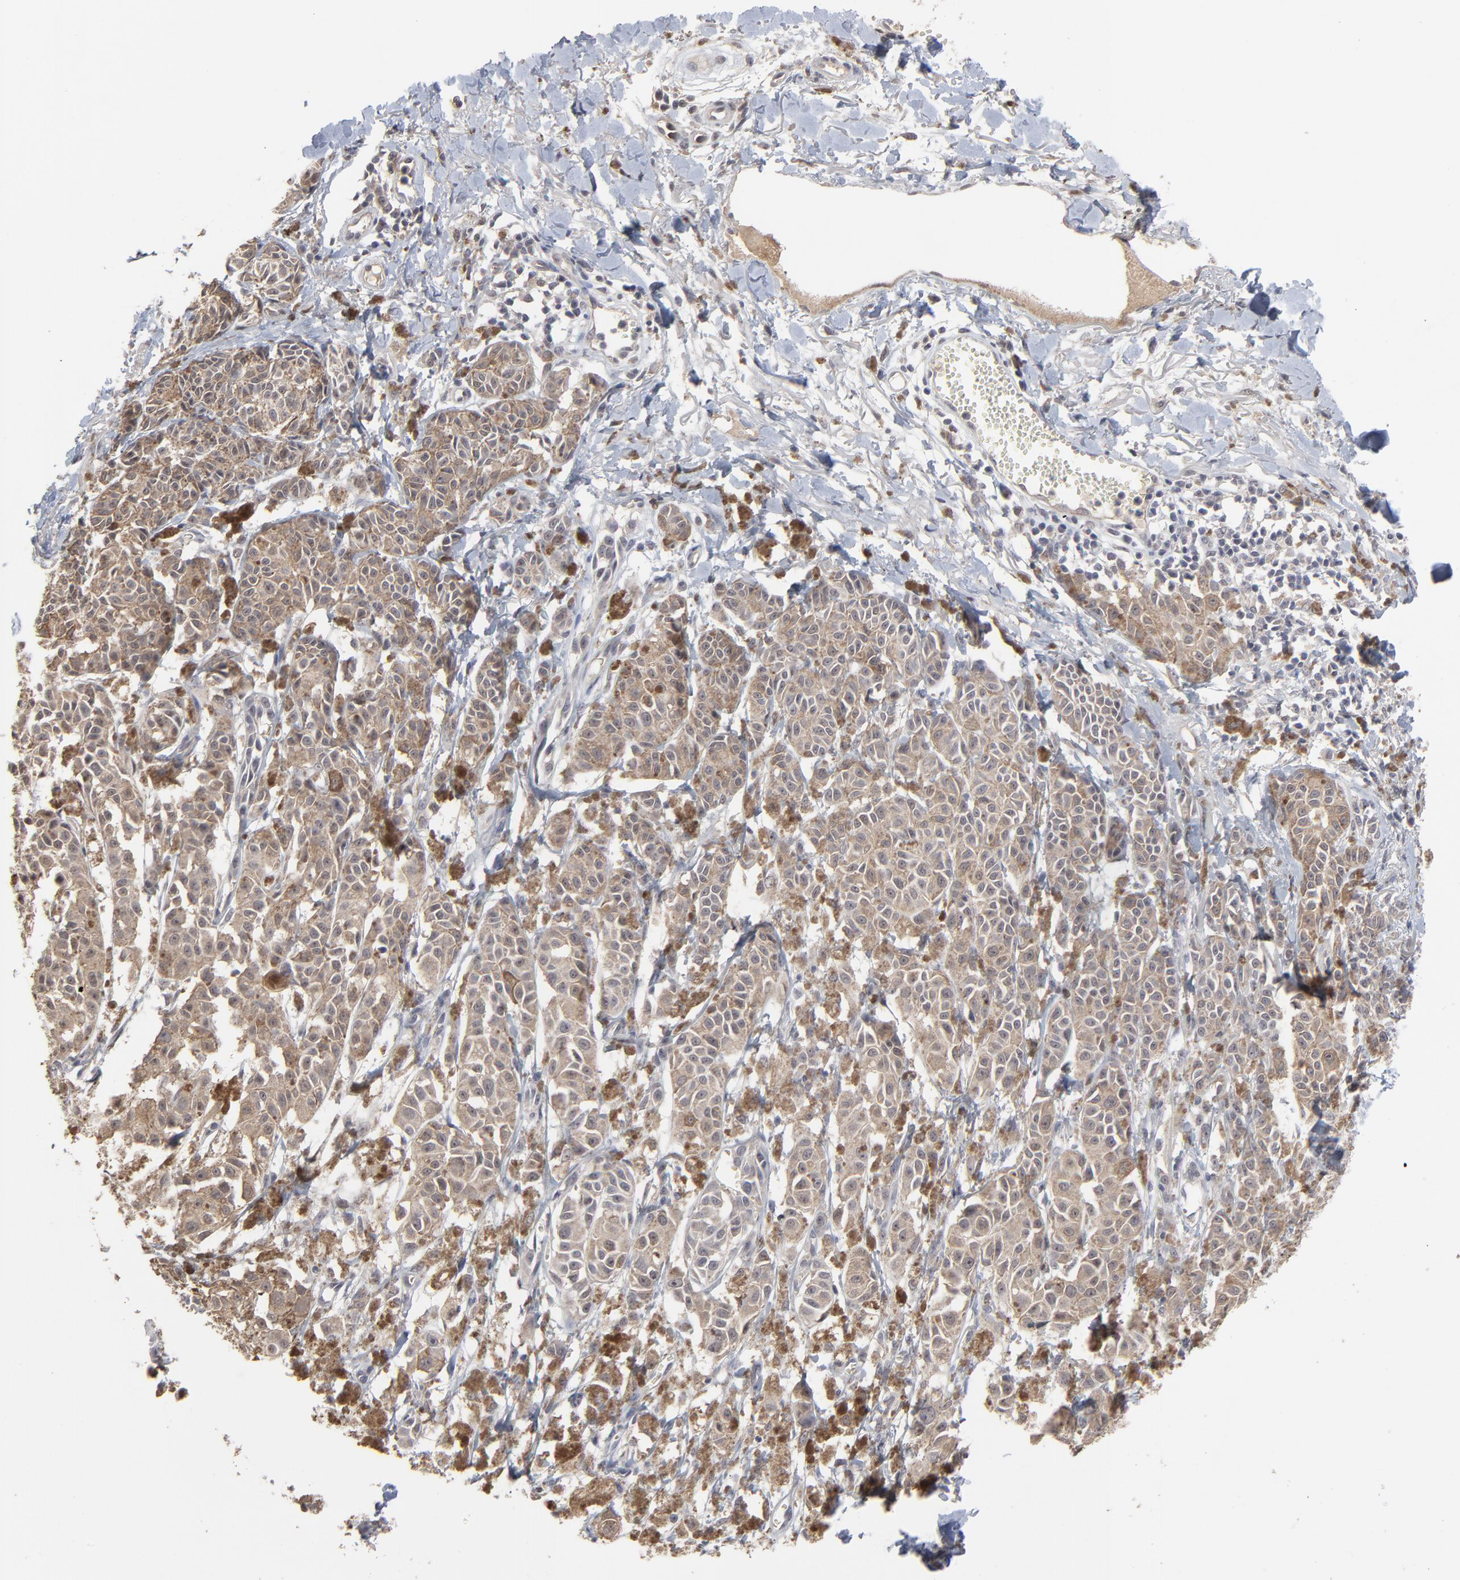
{"staining": {"intensity": "moderate", "quantity": ">75%", "location": "cytoplasmic/membranous"}, "tissue": "melanoma", "cell_type": "Tumor cells", "image_type": "cancer", "snomed": [{"axis": "morphology", "description": "Malignant melanoma, NOS"}, {"axis": "topography", "description": "Skin"}], "caption": "Human malignant melanoma stained for a protein (brown) shows moderate cytoplasmic/membranous positive expression in approximately >75% of tumor cells.", "gene": "FAM199X", "patient": {"sex": "male", "age": 76}}